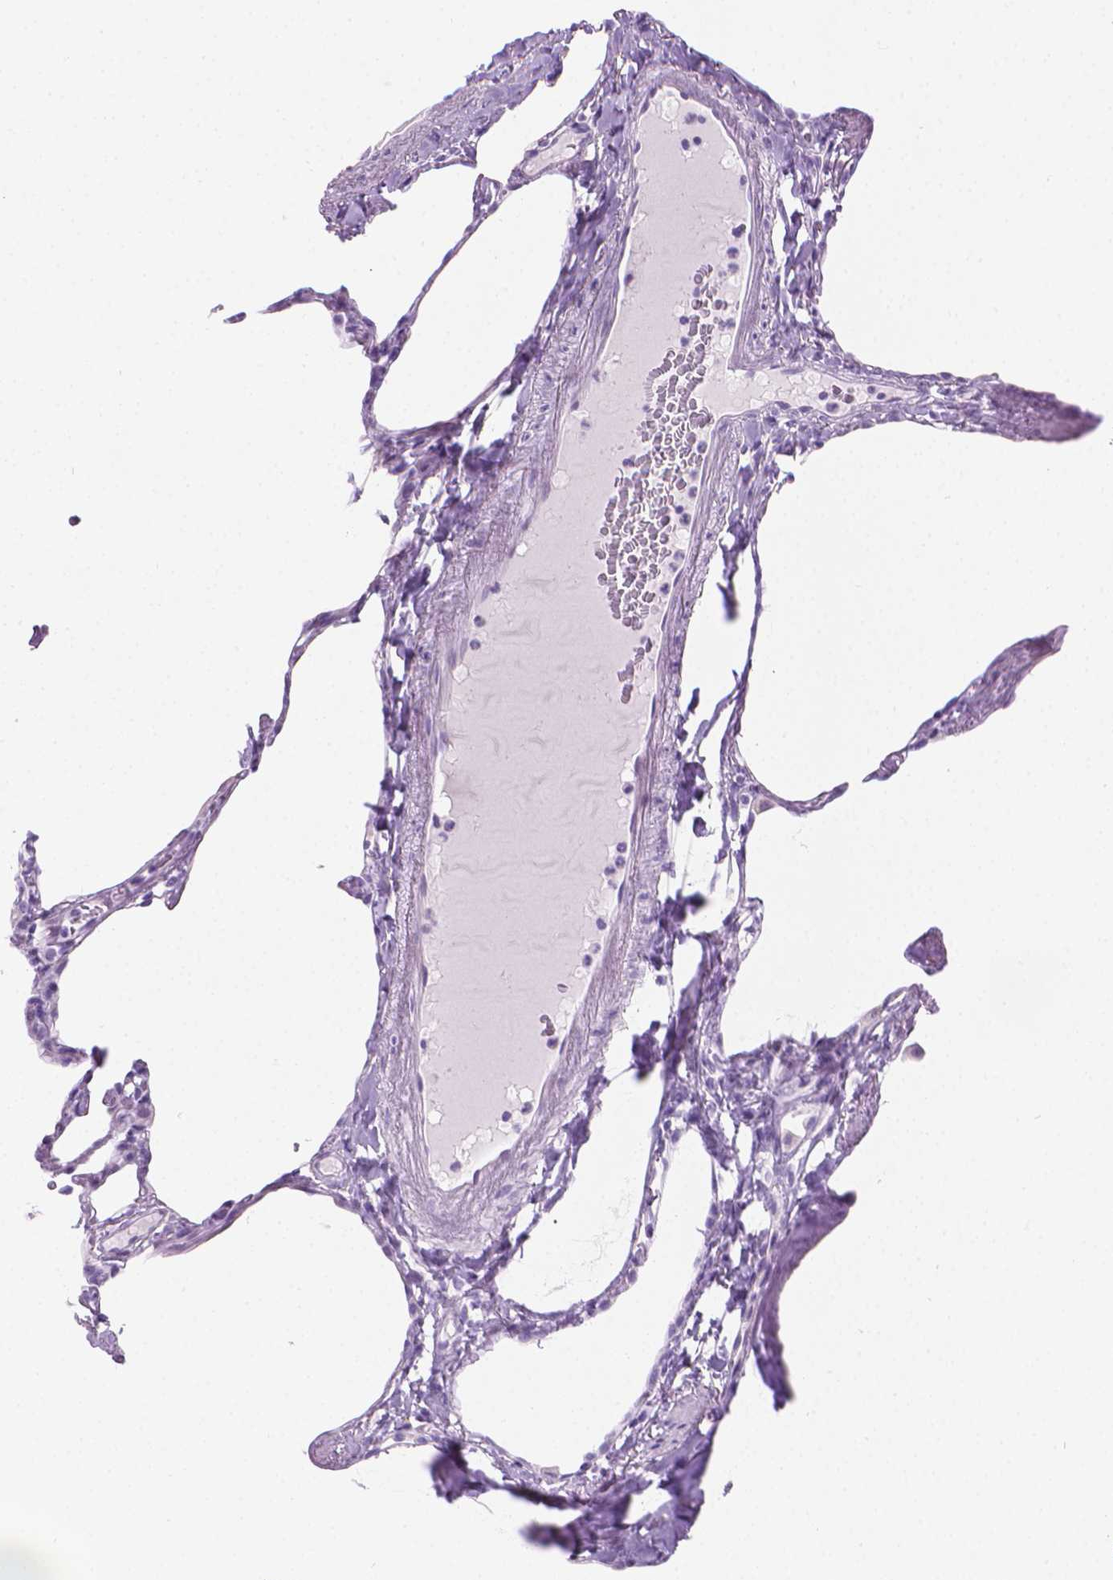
{"staining": {"intensity": "negative", "quantity": "none", "location": "none"}, "tissue": "lung", "cell_type": "Alveolar cells", "image_type": "normal", "snomed": [{"axis": "morphology", "description": "Normal tissue, NOS"}, {"axis": "topography", "description": "Lung"}], "caption": "This is an immunohistochemistry (IHC) image of unremarkable lung. There is no expression in alveolar cells.", "gene": "CFAP52", "patient": {"sex": "male", "age": 65}}